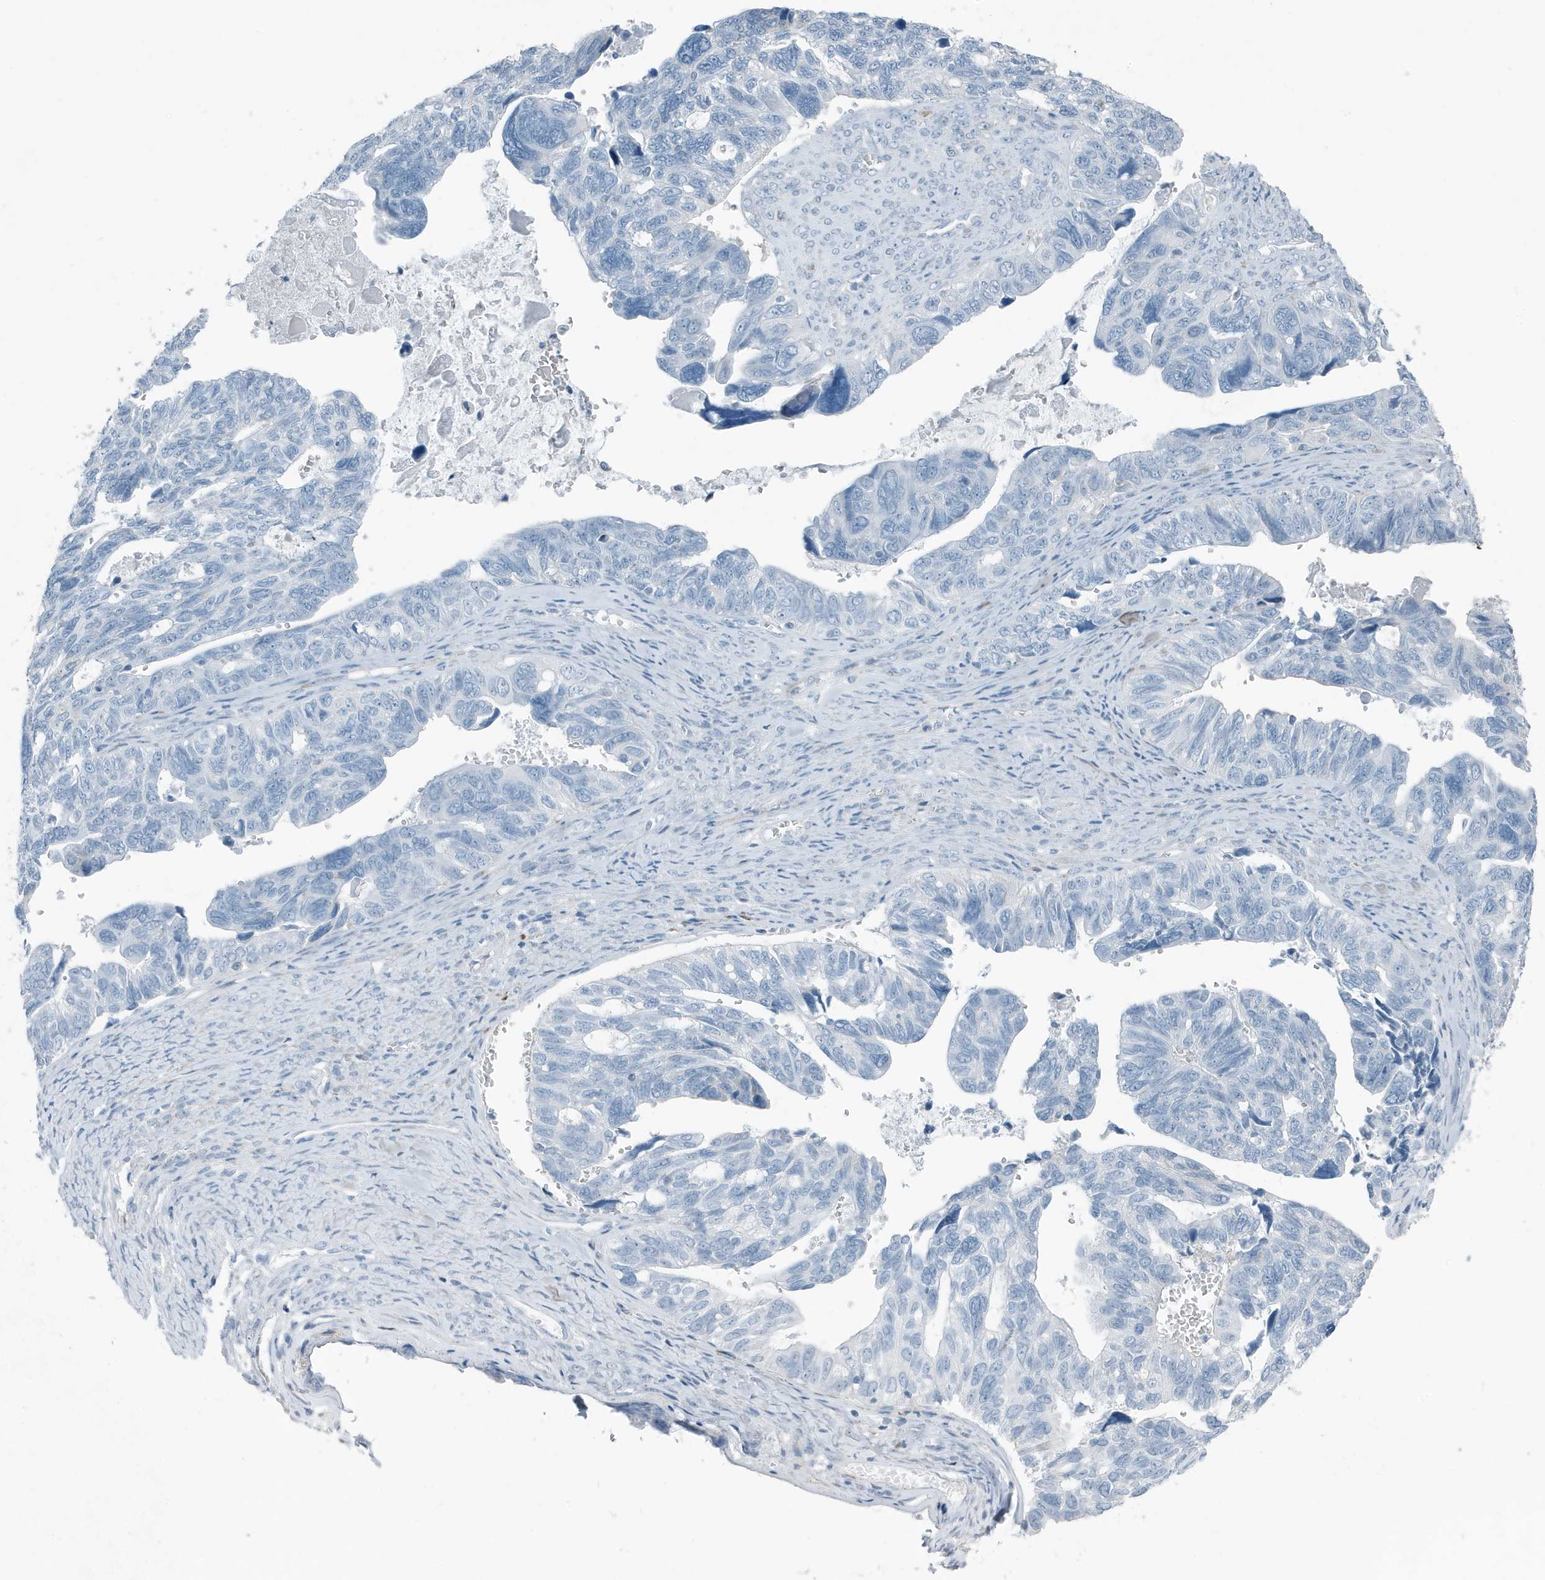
{"staining": {"intensity": "negative", "quantity": "none", "location": "none"}, "tissue": "ovarian cancer", "cell_type": "Tumor cells", "image_type": "cancer", "snomed": [{"axis": "morphology", "description": "Cystadenocarcinoma, serous, NOS"}, {"axis": "topography", "description": "Ovary"}], "caption": "High power microscopy photomicrograph of an IHC histopathology image of serous cystadenocarcinoma (ovarian), revealing no significant expression in tumor cells.", "gene": "FAM162A", "patient": {"sex": "female", "age": 79}}